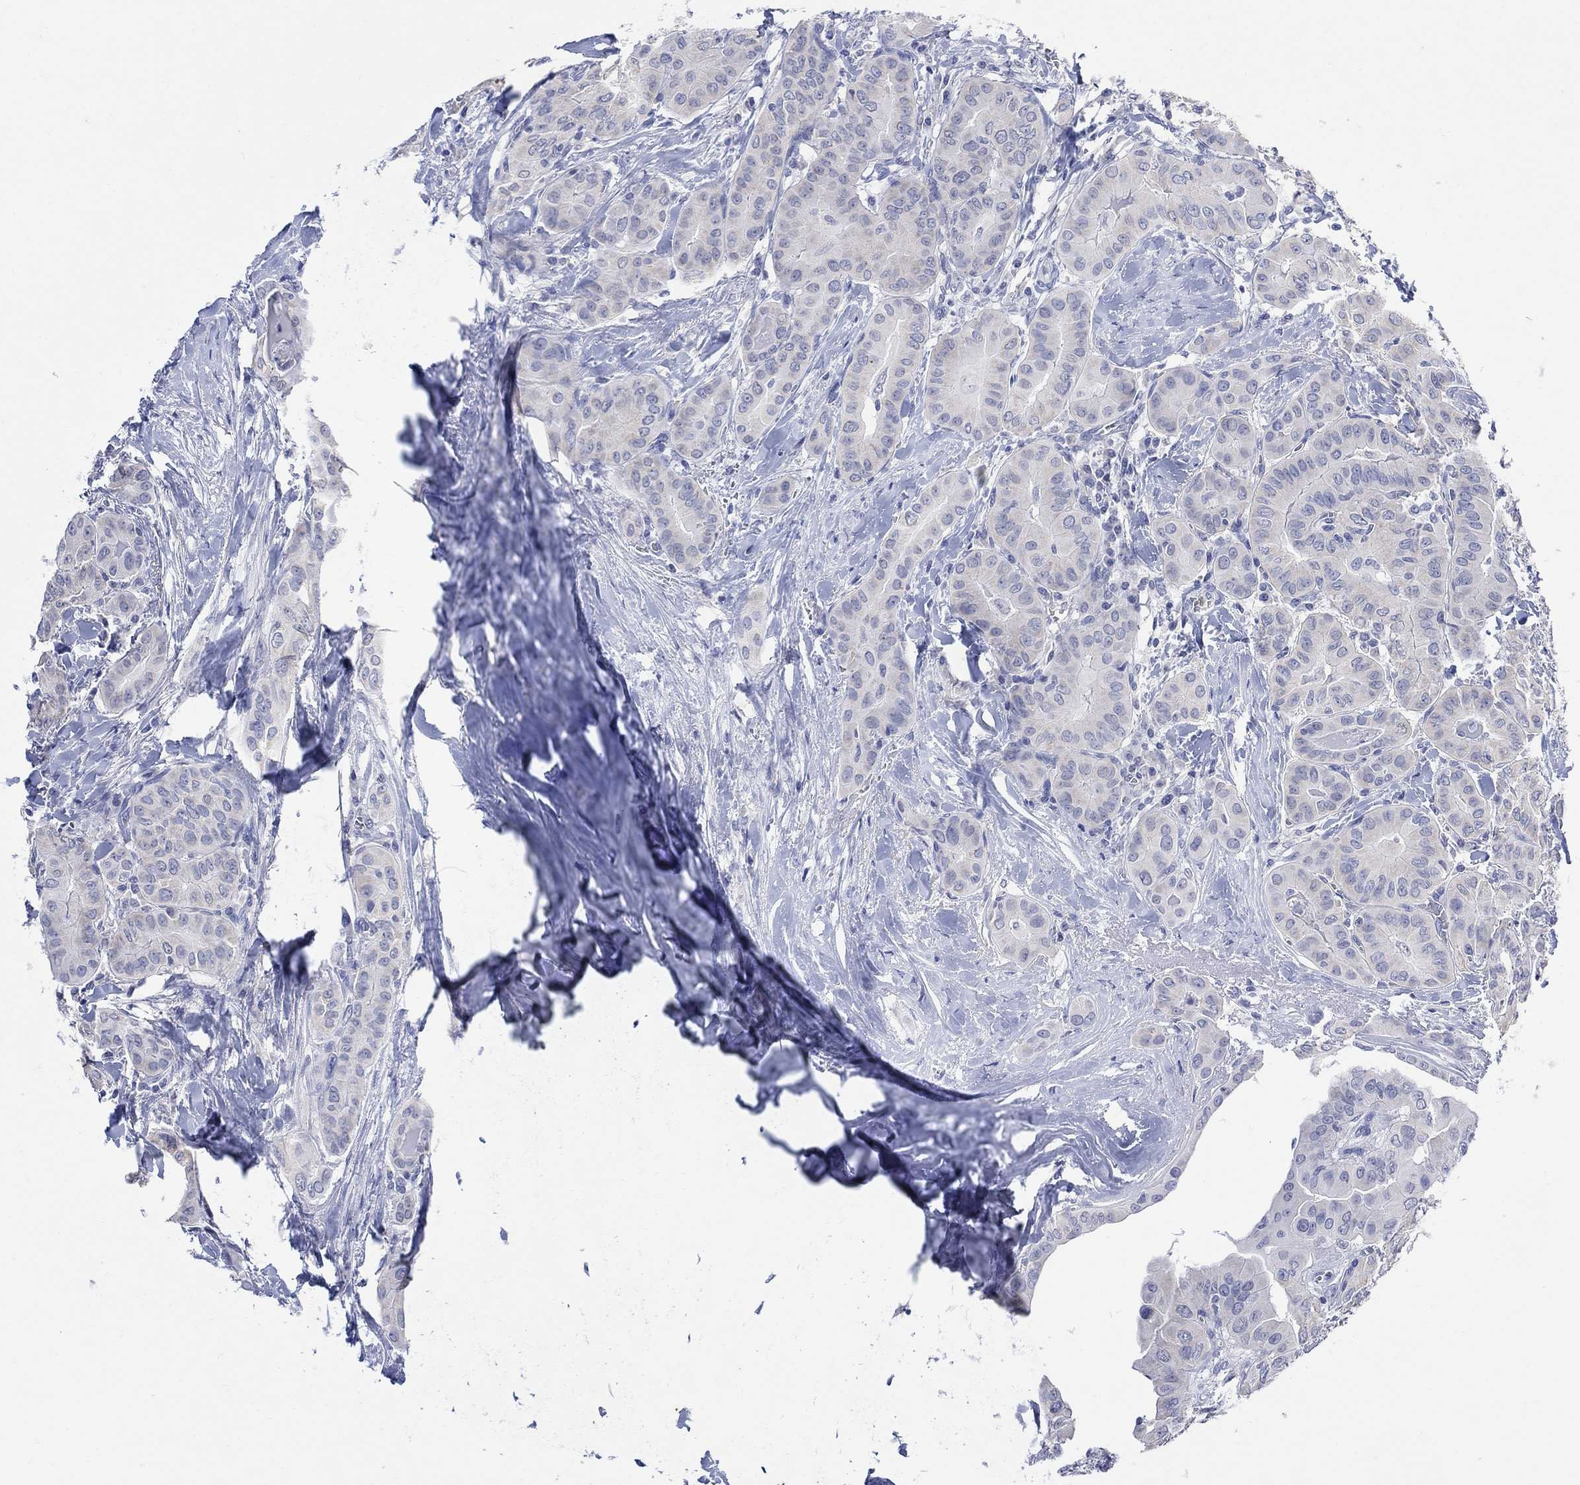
{"staining": {"intensity": "negative", "quantity": "none", "location": "none"}, "tissue": "thyroid cancer", "cell_type": "Tumor cells", "image_type": "cancer", "snomed": [{"axis": "morphology", "description": "Papillary adenocarcinoma, NOS"}, {"axis": "topography", "description": "Thyroid gland"}], "caption": "Human thyroid cancer stained for a protein using IHC demonstrates no expression in tumor cells.", "gene": "FBP2", "patient": {"sex": "female", "age": 37}}